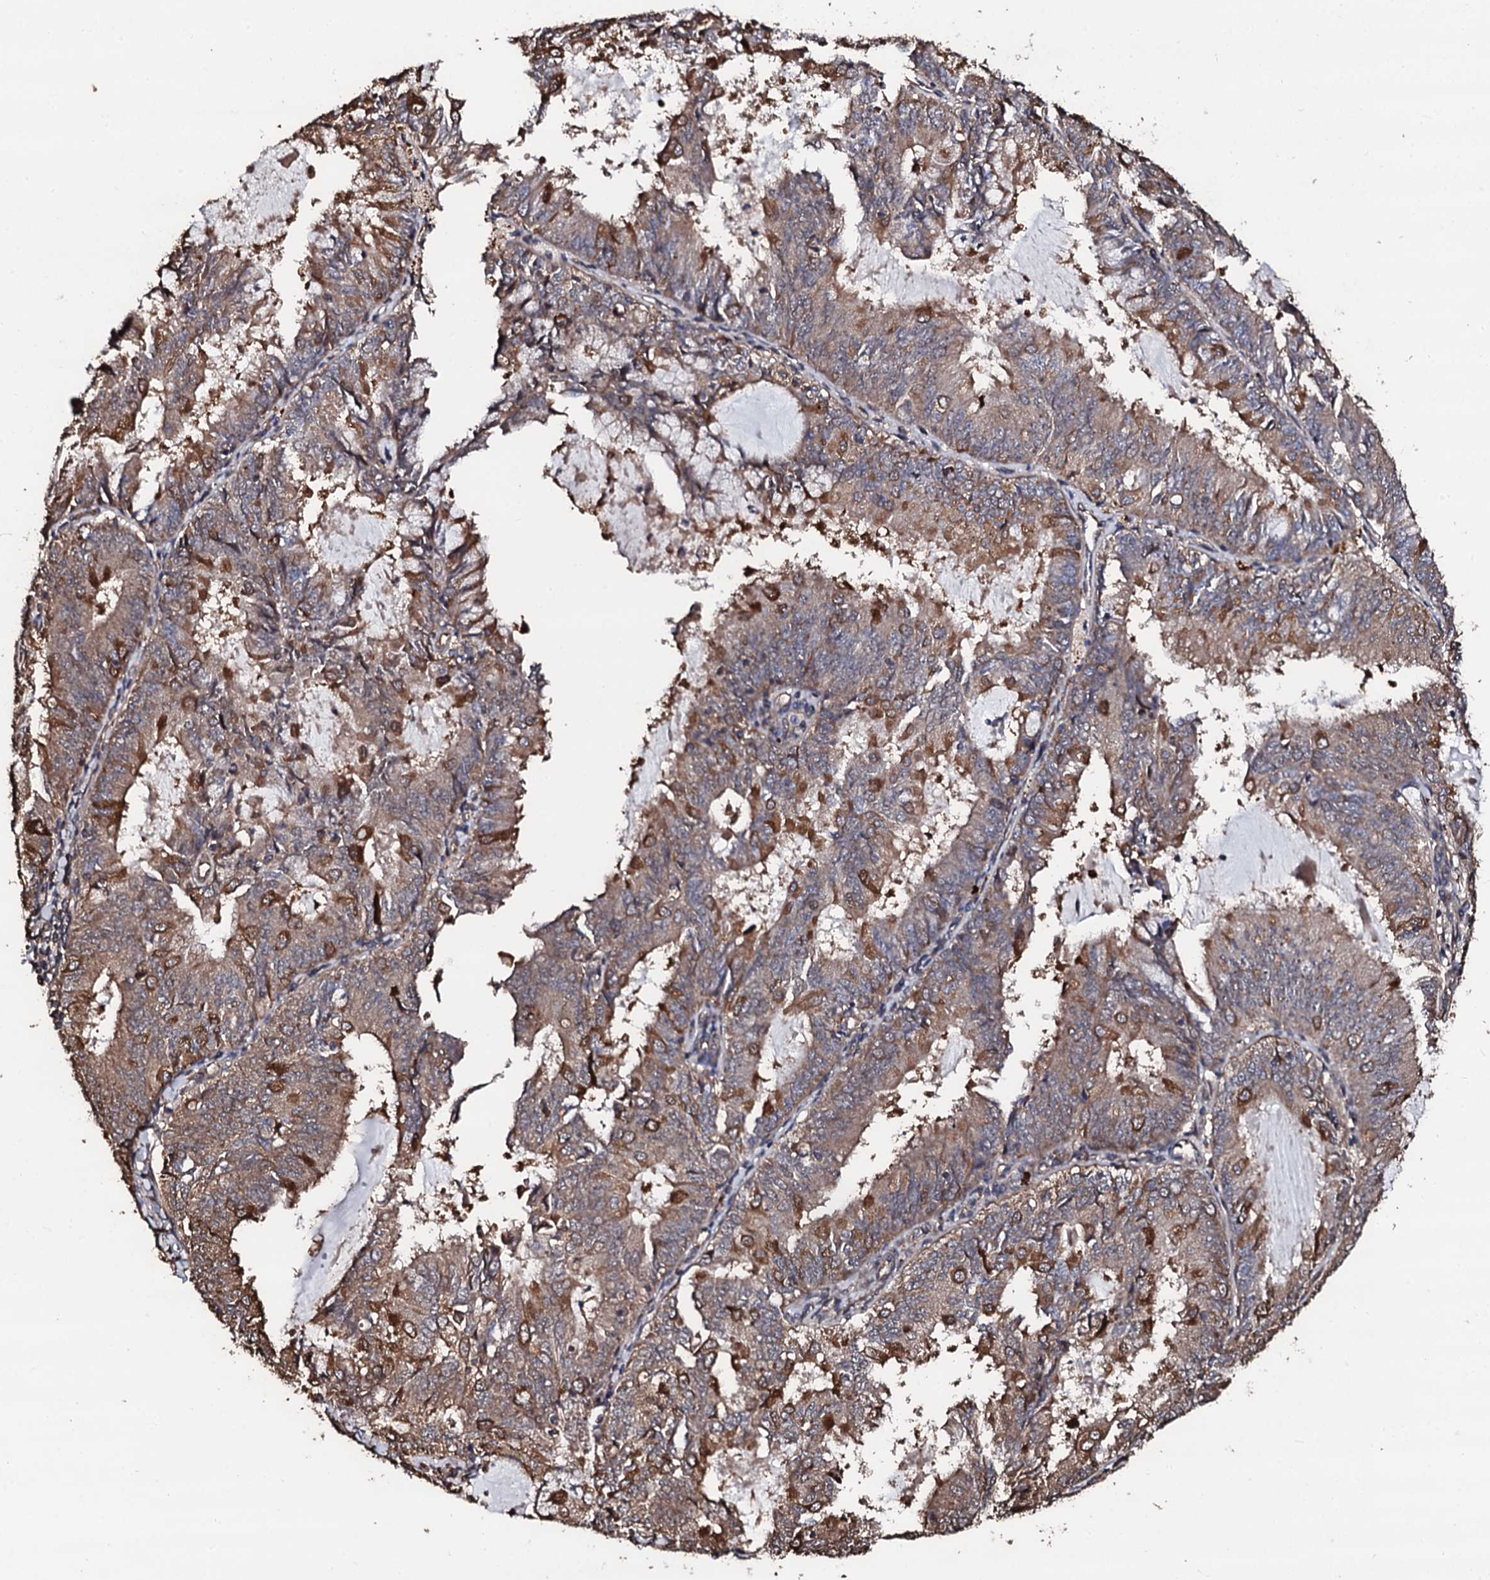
{"staining": {"intensity": "moderate", "quantity": ">75%", "location": "cytoplasmic/membranous"}, "tissue": "endometrial cancer", "cell_type": "Tumor cells", "image_type": "cancer", "snomed": [{"axis": "morphology", "description": "Adenocarcinoma, NOS"}, {"axis": "topography", "description": "Endometrium"}], "caption": "A high-resolution micrograph shows immunohistochemistry staining of endometrial cancer (adenocarcinoma), which shows moderate cytoplasmic/membranous positivity in about >75% of tumor cells.", "gene": "CKAP5", "patient": {"sex": "female", "age": 57}}